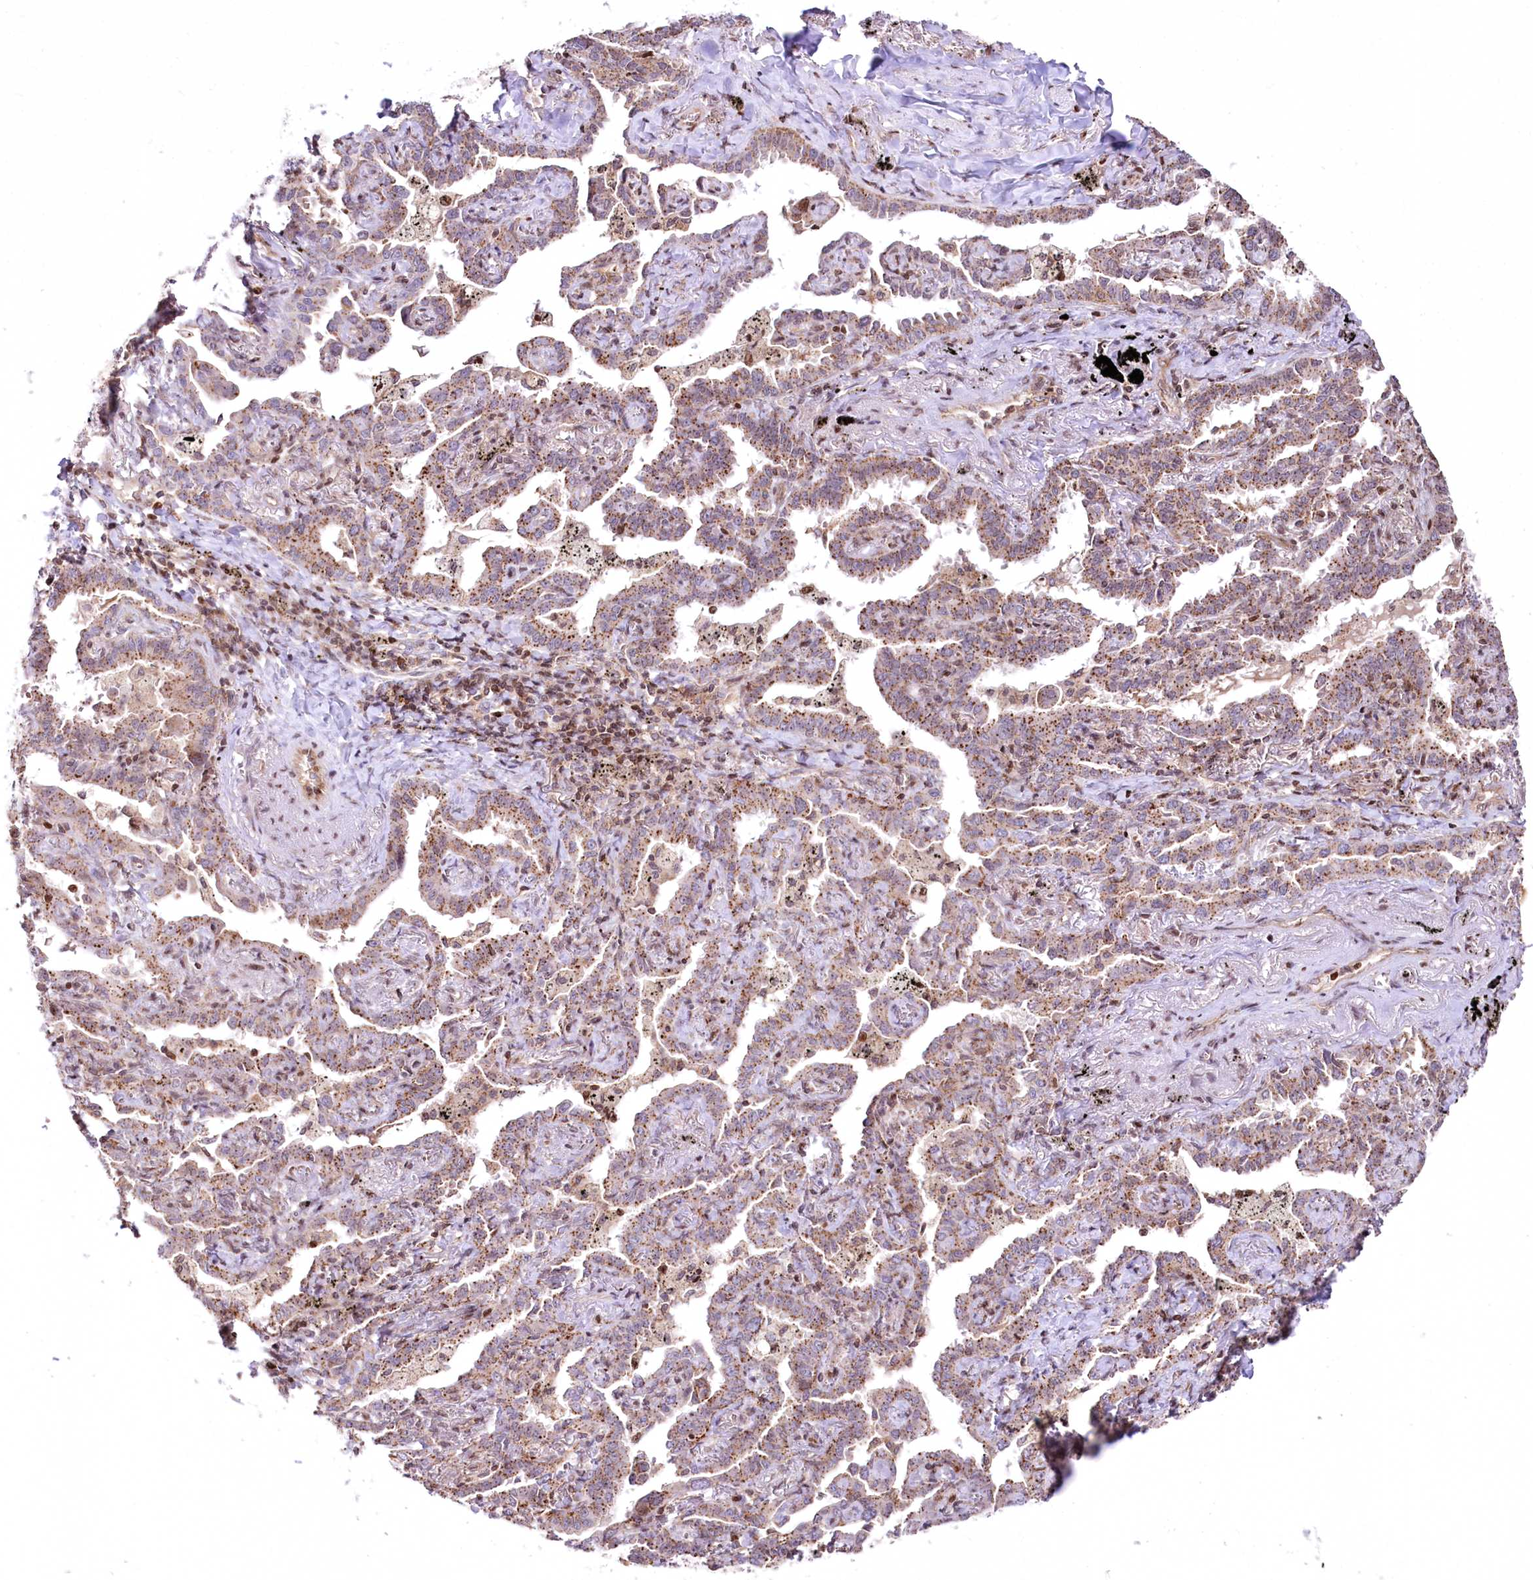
{"staining": {"intensity": "moderate", "quantity": ">75%", "location": "cytoplasmic/membranous"}, "tissue": "lung cancer", "cell_type": "Tumor cells", "image_type": "cancer", "snomed": [{"axis": "morphology", "description": "Adenocarcinoma, NOS"}, {"axis": "topography", "description": "Lung"}], "caption": "An immunohistochemistry (IHC) histopathology image of tumor tissue is shown. Protein staining in brown labels moderate cytoplasmic/membranous positivity in lung cancer (adenocarcinoma) within tumor cells.", "gene": "ZFYVE27", "patient": {"sex": "male", "age": 67}}